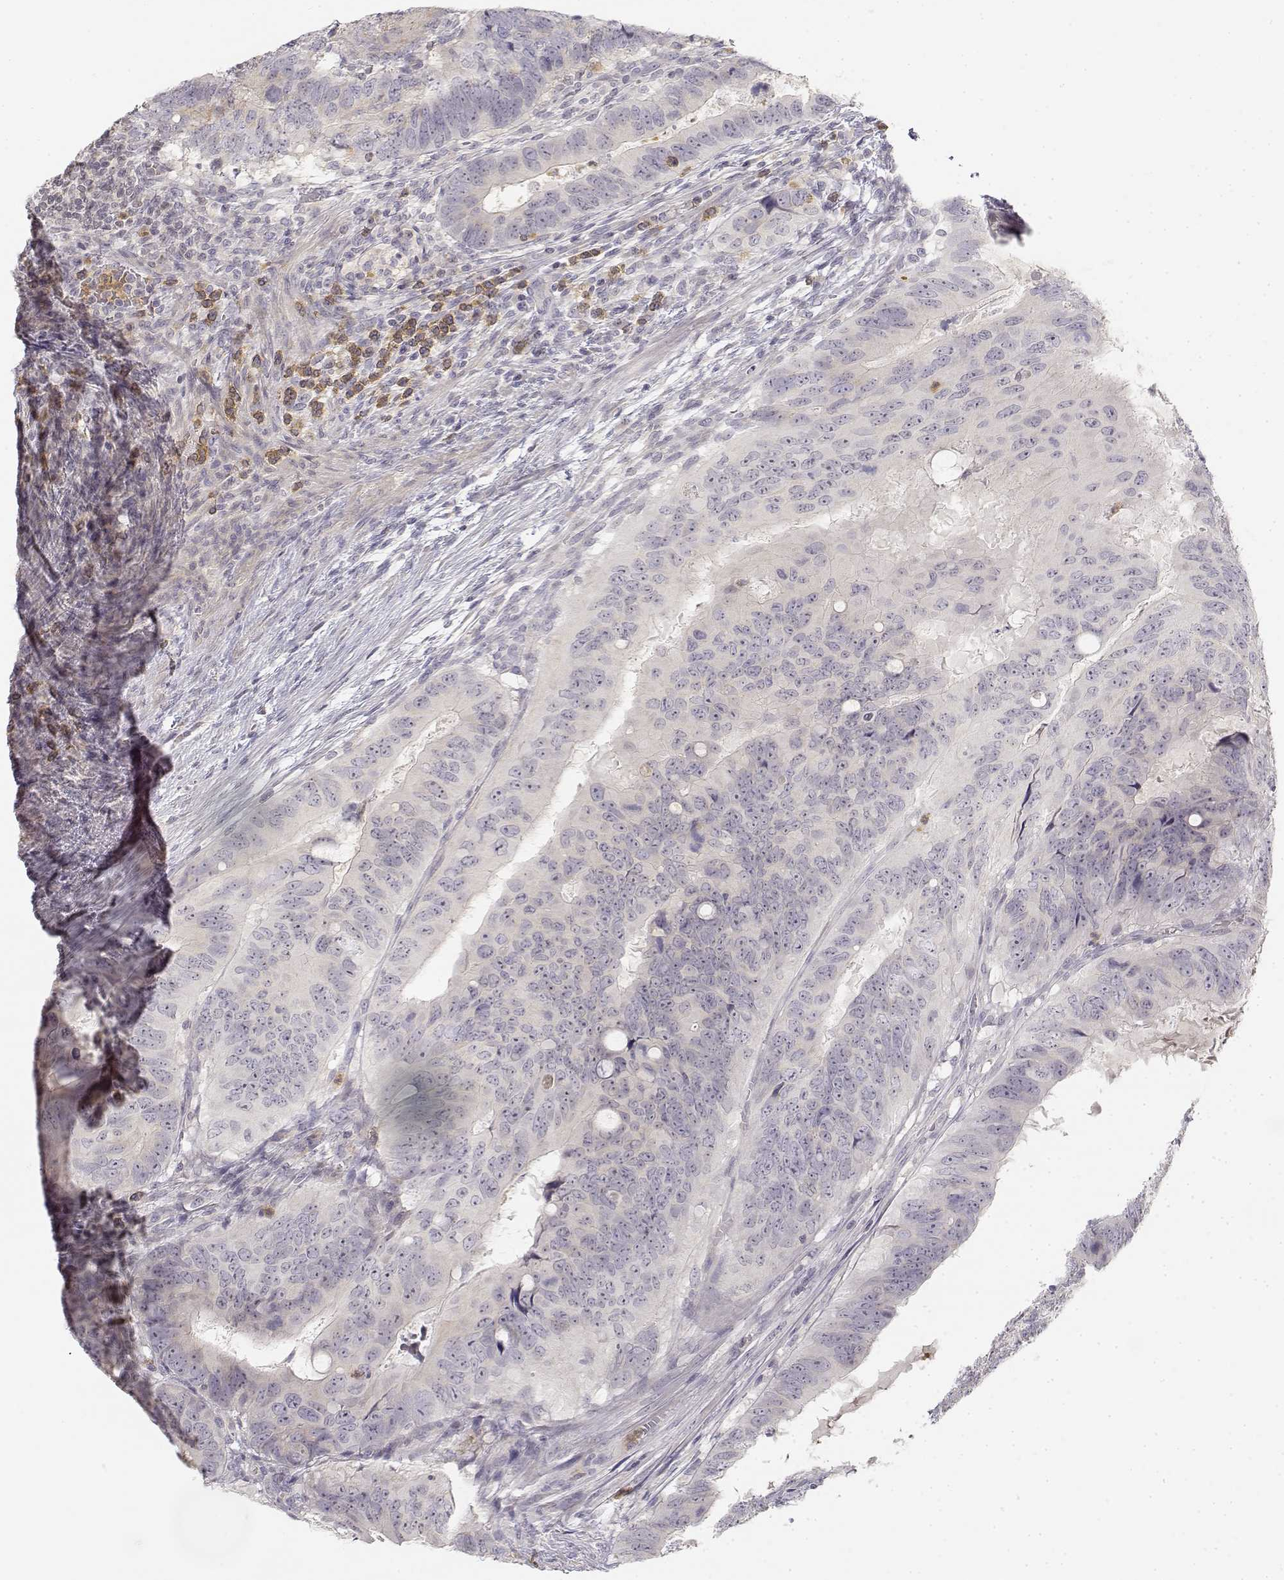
{"staining": {"intensity": "negative", "quantity": "none", "location": "none"}, "tissue": "colorectal cancer", "cell_type": "Tumor cells", "image_type": "cancer", "snomed": [{"axis": "morphology", "description": "Adenocarcinoma, NOS"}, {"axis": "topography", "description": "Colon"}], "caption": "DAB (3,3'-diaminobenzidine) immunohistochemical staining of human colorectal adenocarcinoma exhibits no significant positivity in tumor cells. The staining was performed using DAB (3,3'-diaminobenzidine) to visualize the protein expression in brown, while the nuclei were stained in blue with hematoxylin (Magnification: 20x).", "gene": "GLIPR1L2", "patient": {"sex": "male", "age": 79}}